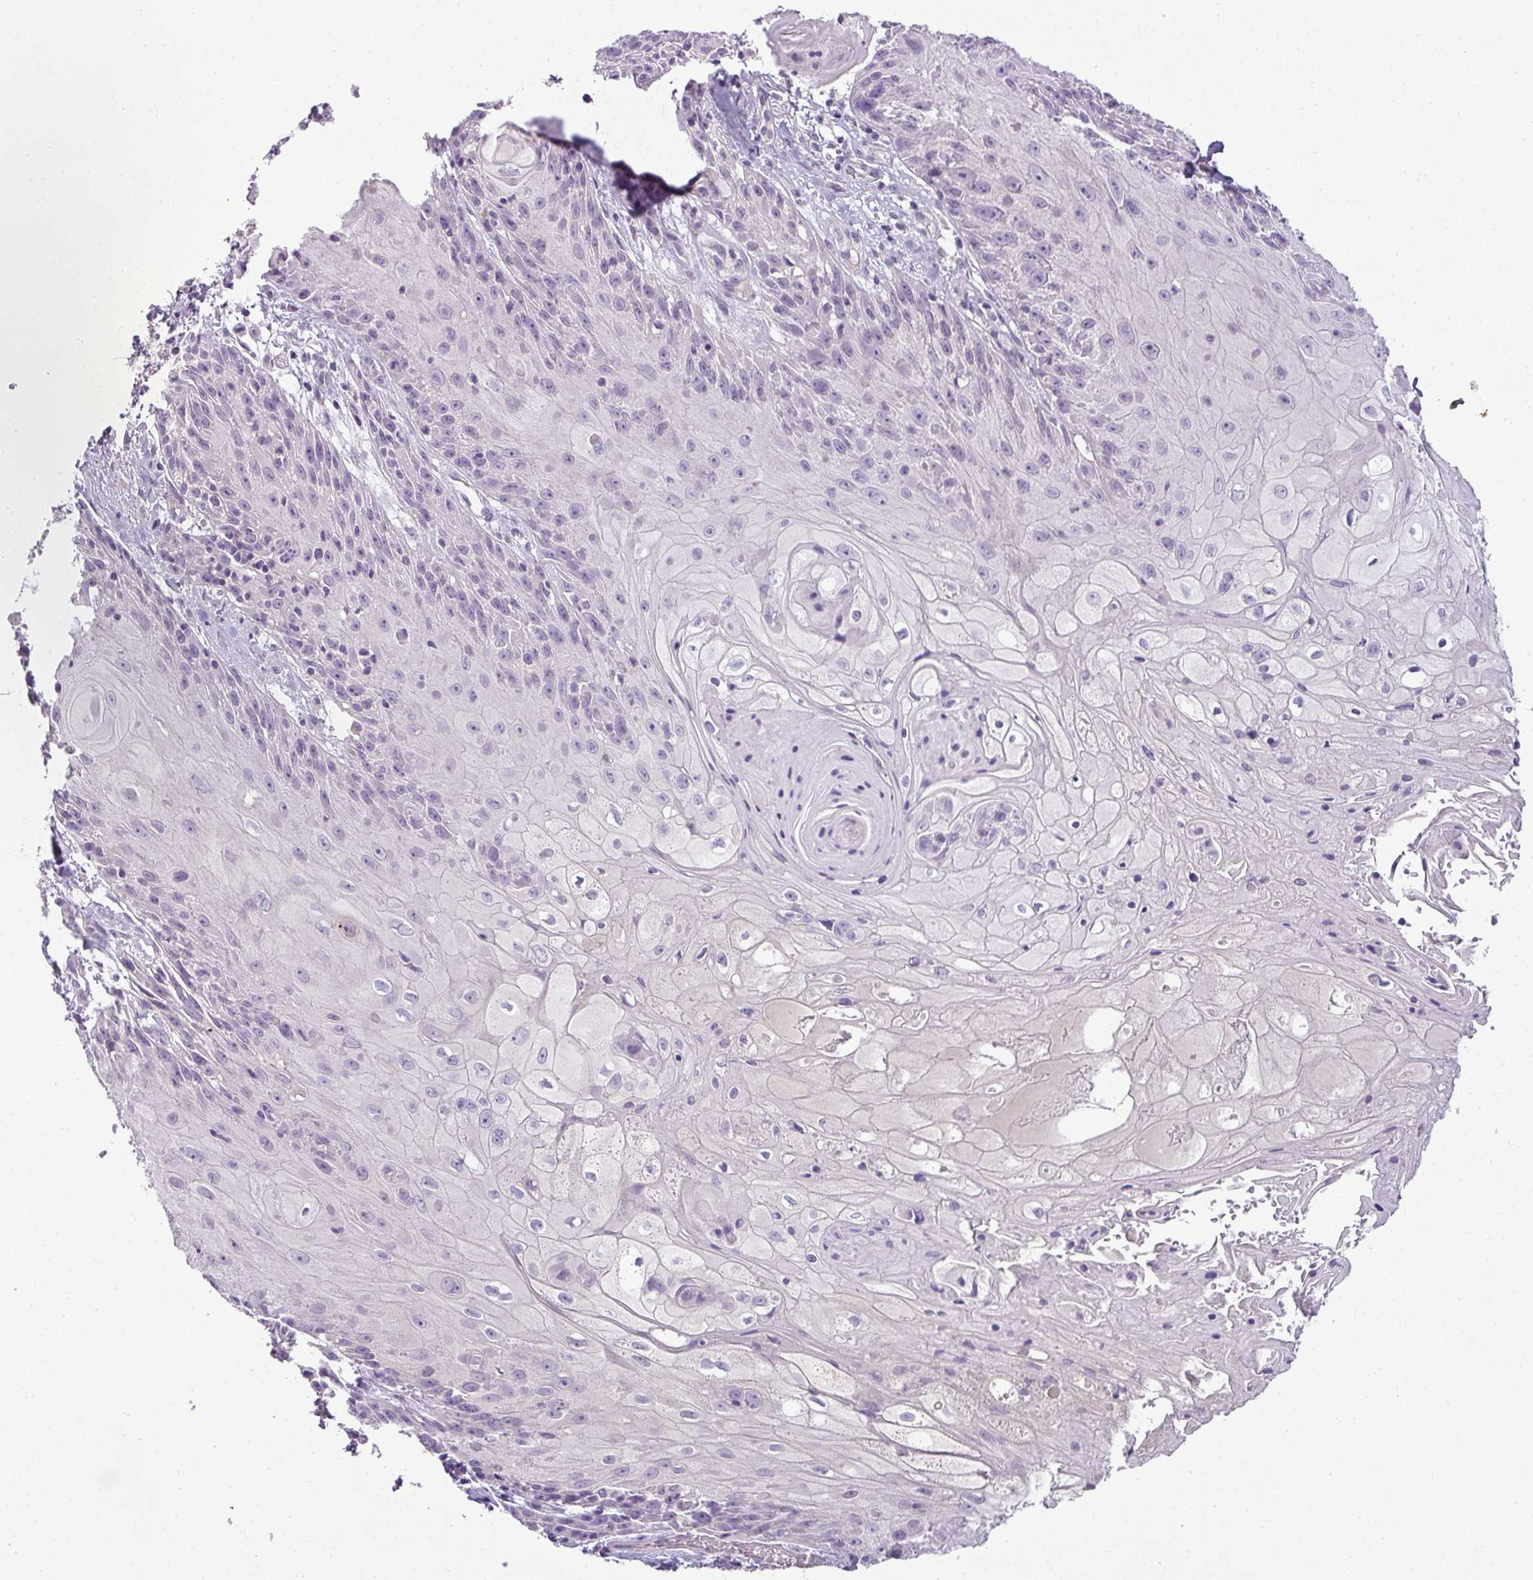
{"staining": {"intensity": "negative", "quantity": "none", "location": "none"}, "tissue": "skin cancer", "cell_type": "Tumor cells", "image_type": "cancer", "snomed": [{"axis": "morphology", "description": "Squamous cell carcinoma, NOS"}, {"axis": "topography", "description": "Skin"}, {"axis": "topography", "description": "Vulva"}], "caption": "Immunohistochemical staining of squamous cell carcinoma (skin) demonstrates no significant positivity in tumor cells.", "gene": "CMPK1", "patient": {"sex": "female", "age": 76}}